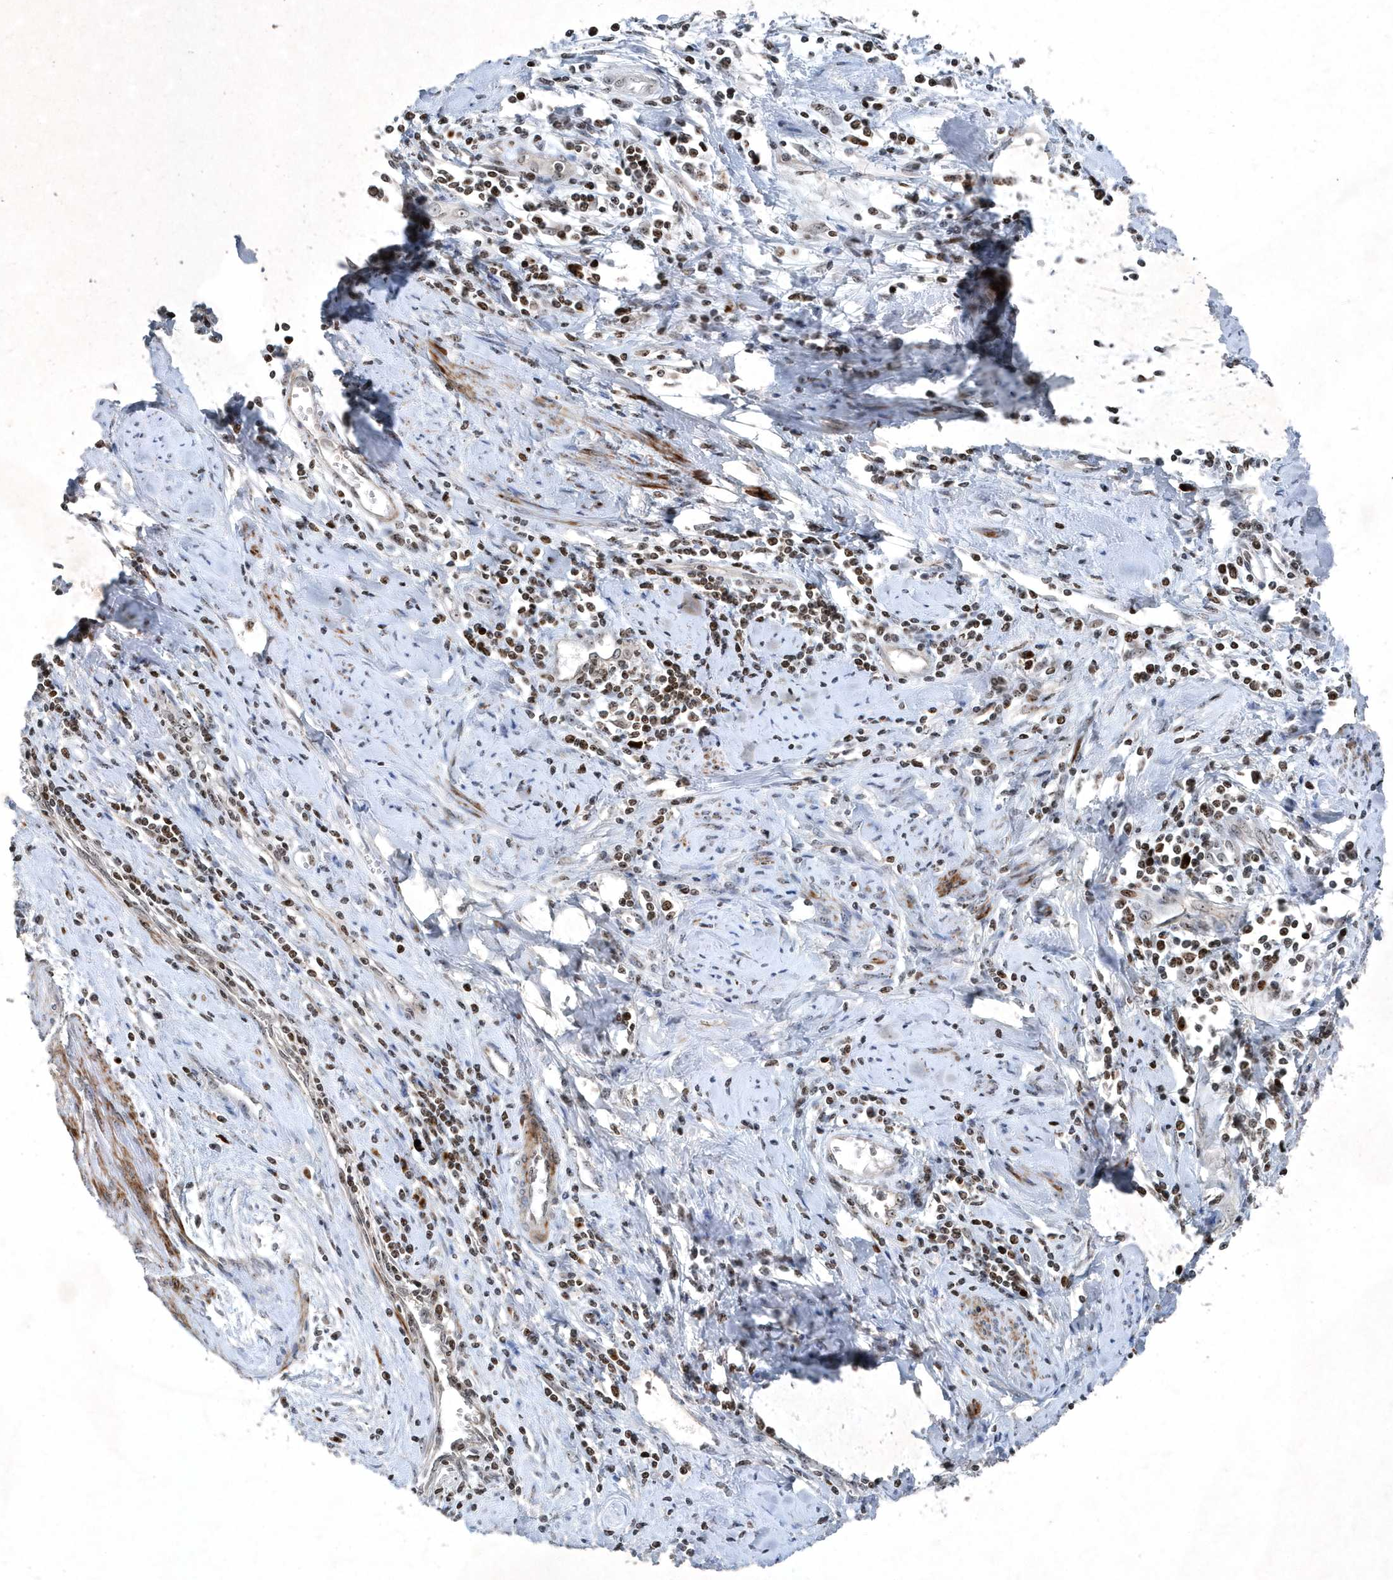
{"staining": {"intensity": "weak", "quantity": ">75%", "location": "nuclear"}, "tissue": "cervical cancer", "cell_type": "Tumor cells", "image_type": "cancer", "snomed": [{"axis": "morphology", "description": "Squamous cell carcinoma, NOS"}, {"axis": "topography", "description": "Cervix"}], "caption": "Squamous cell carcinoma (cervical) stained with immunohistochemistry shows weak nuclear staining in approximately >75% of tumor cells.", "gene": "QTRT2", "patient": {"sex": "female", "age": 55}}